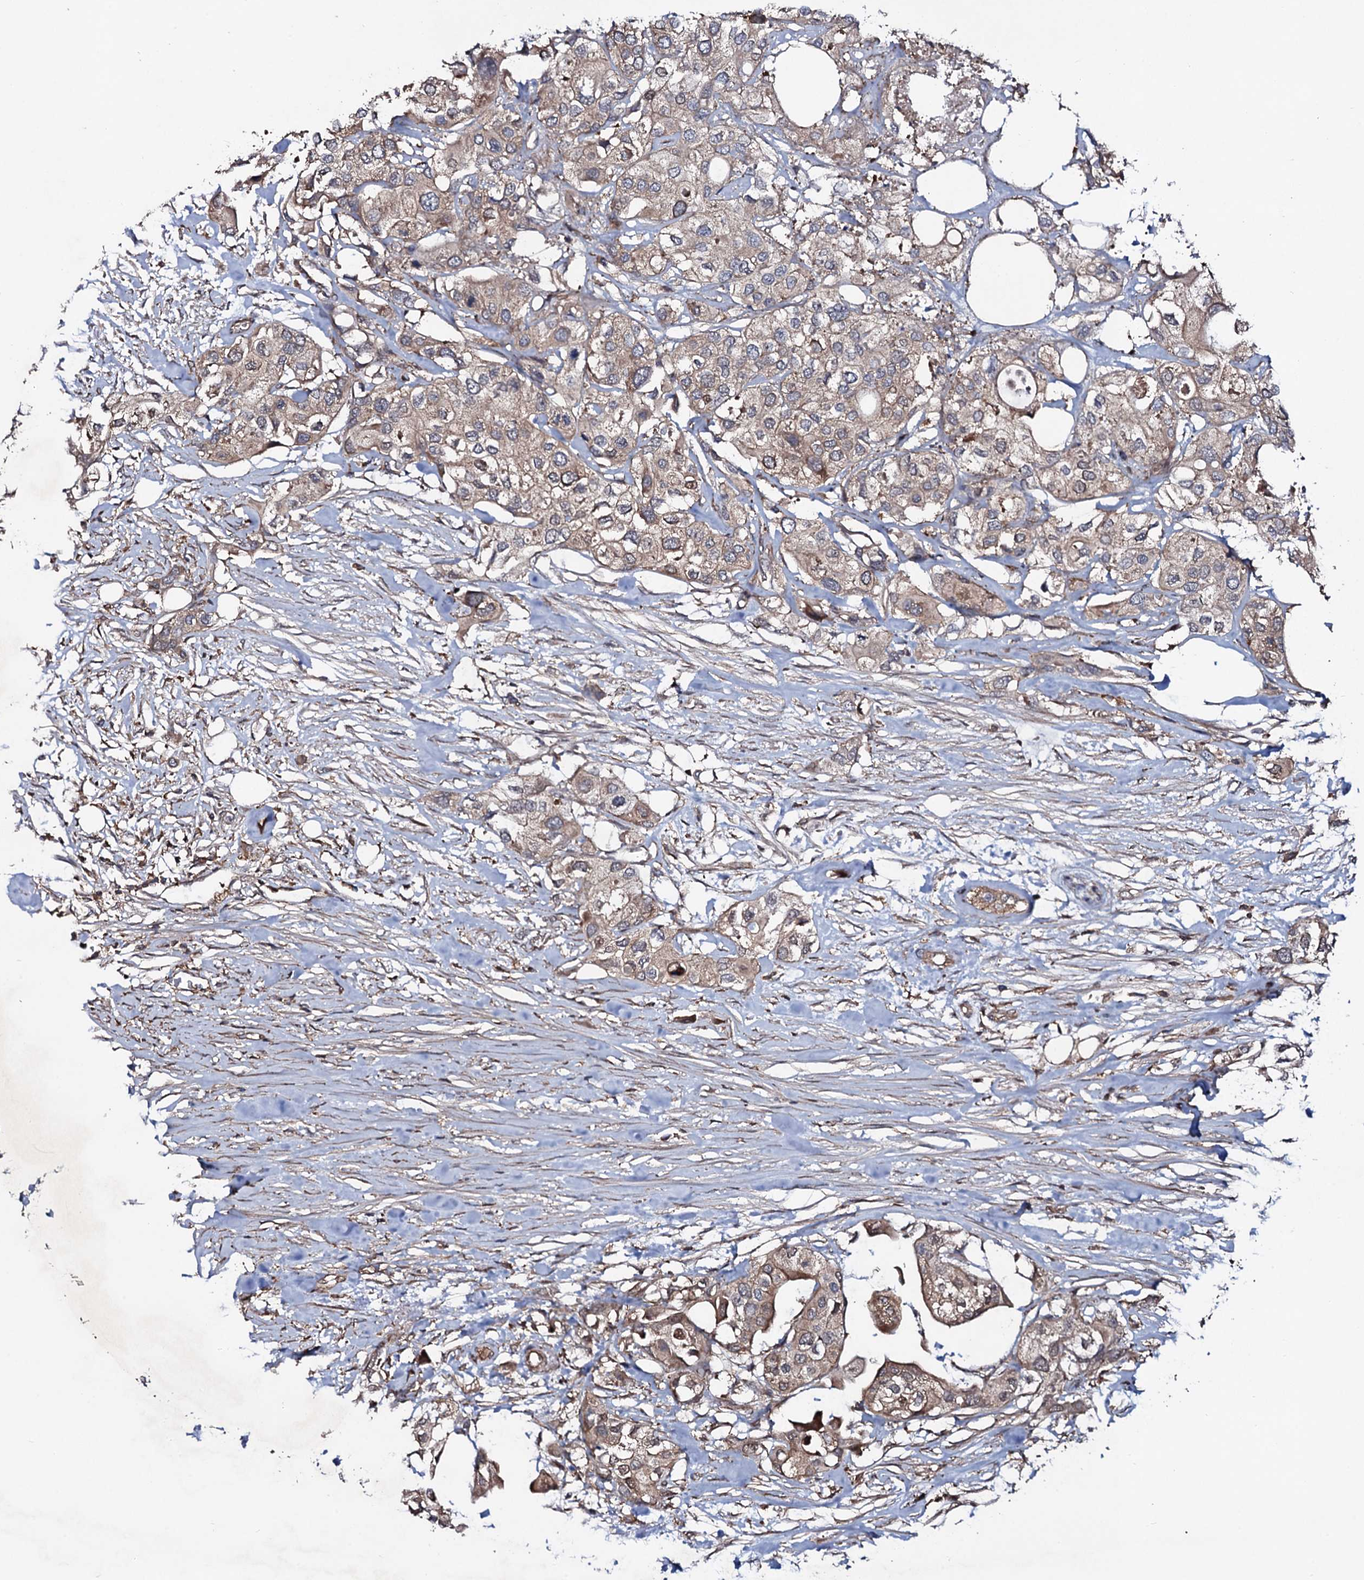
{"staining": {"intensity": "weak", "quantity": "<25%", "location": "cytoplasmic/membranous"}, "tissue": "urothelial cancer", "cell_type": "Tumor cells", "image_type": "cancer", "snomed": [{"axis": "morphology", "description": "Urothelial carcinoma, High grade"}, {"axis": "topography", "description": "Urinary bladder"}], "caption": "Tumor cells are negative for brown protein staining in urothelial carcinoma (high-grade).", "gene": "COG6", "patient": {"sex": "male", "age": 64}}